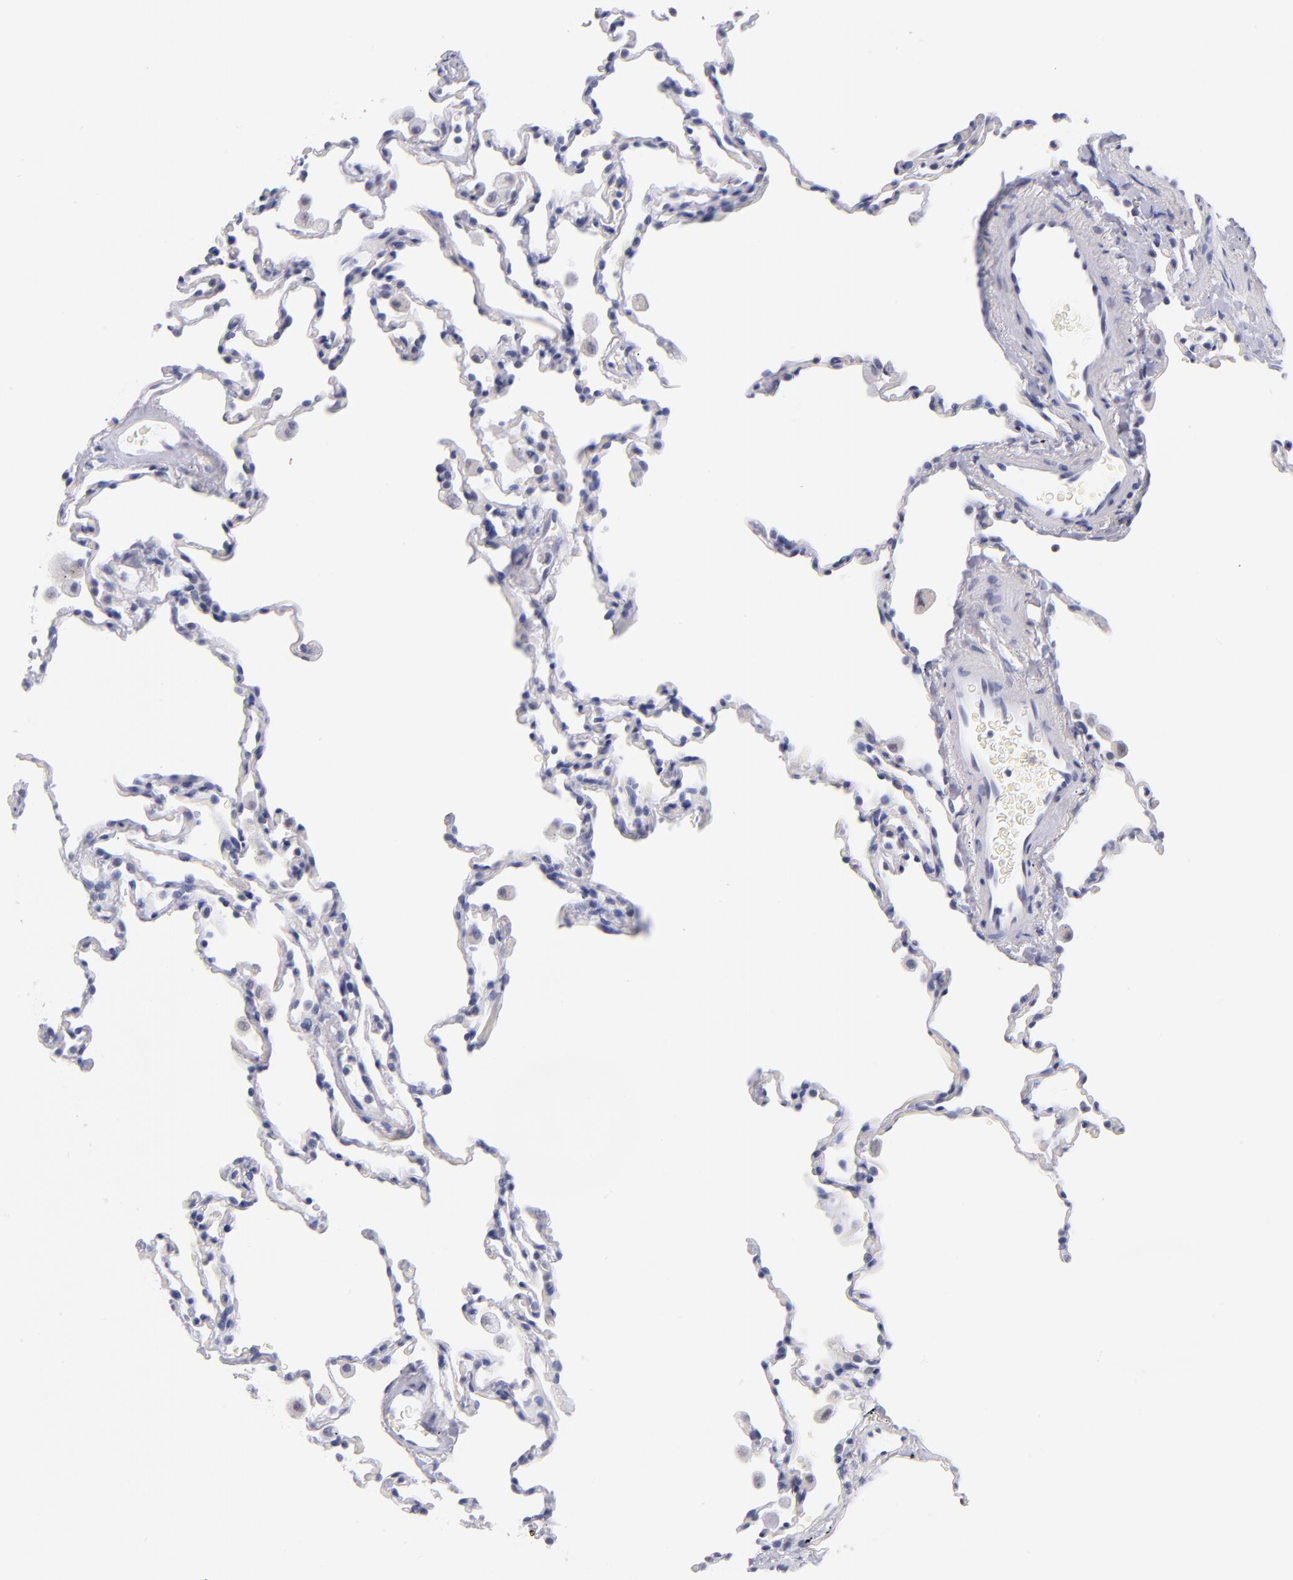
{"staining": {"intensity": "negative", "quantity": "none", "location": "none"}, "tissue": "lung", "cell_type": "Alveolar cells", "image_type": "normal", "snomed": [{"axis": "morphology", "description": "Normal tissue, NOS"}, {"axis": "morphology", "description": "Soft tissue tumor metastatic"}, {"axis": "topography", "description": "Lung"}], "caption": "The IHC photomicrograph has no significant staining in alveolar cells of lung. Brightfield microscopy of immunohistochemistry (IHC) stained with DAB (brown) and hematoxylin (blue), captured at high magnification.", "gene": "SNRPB", "patient": {"sex": "male", "age": 59}}